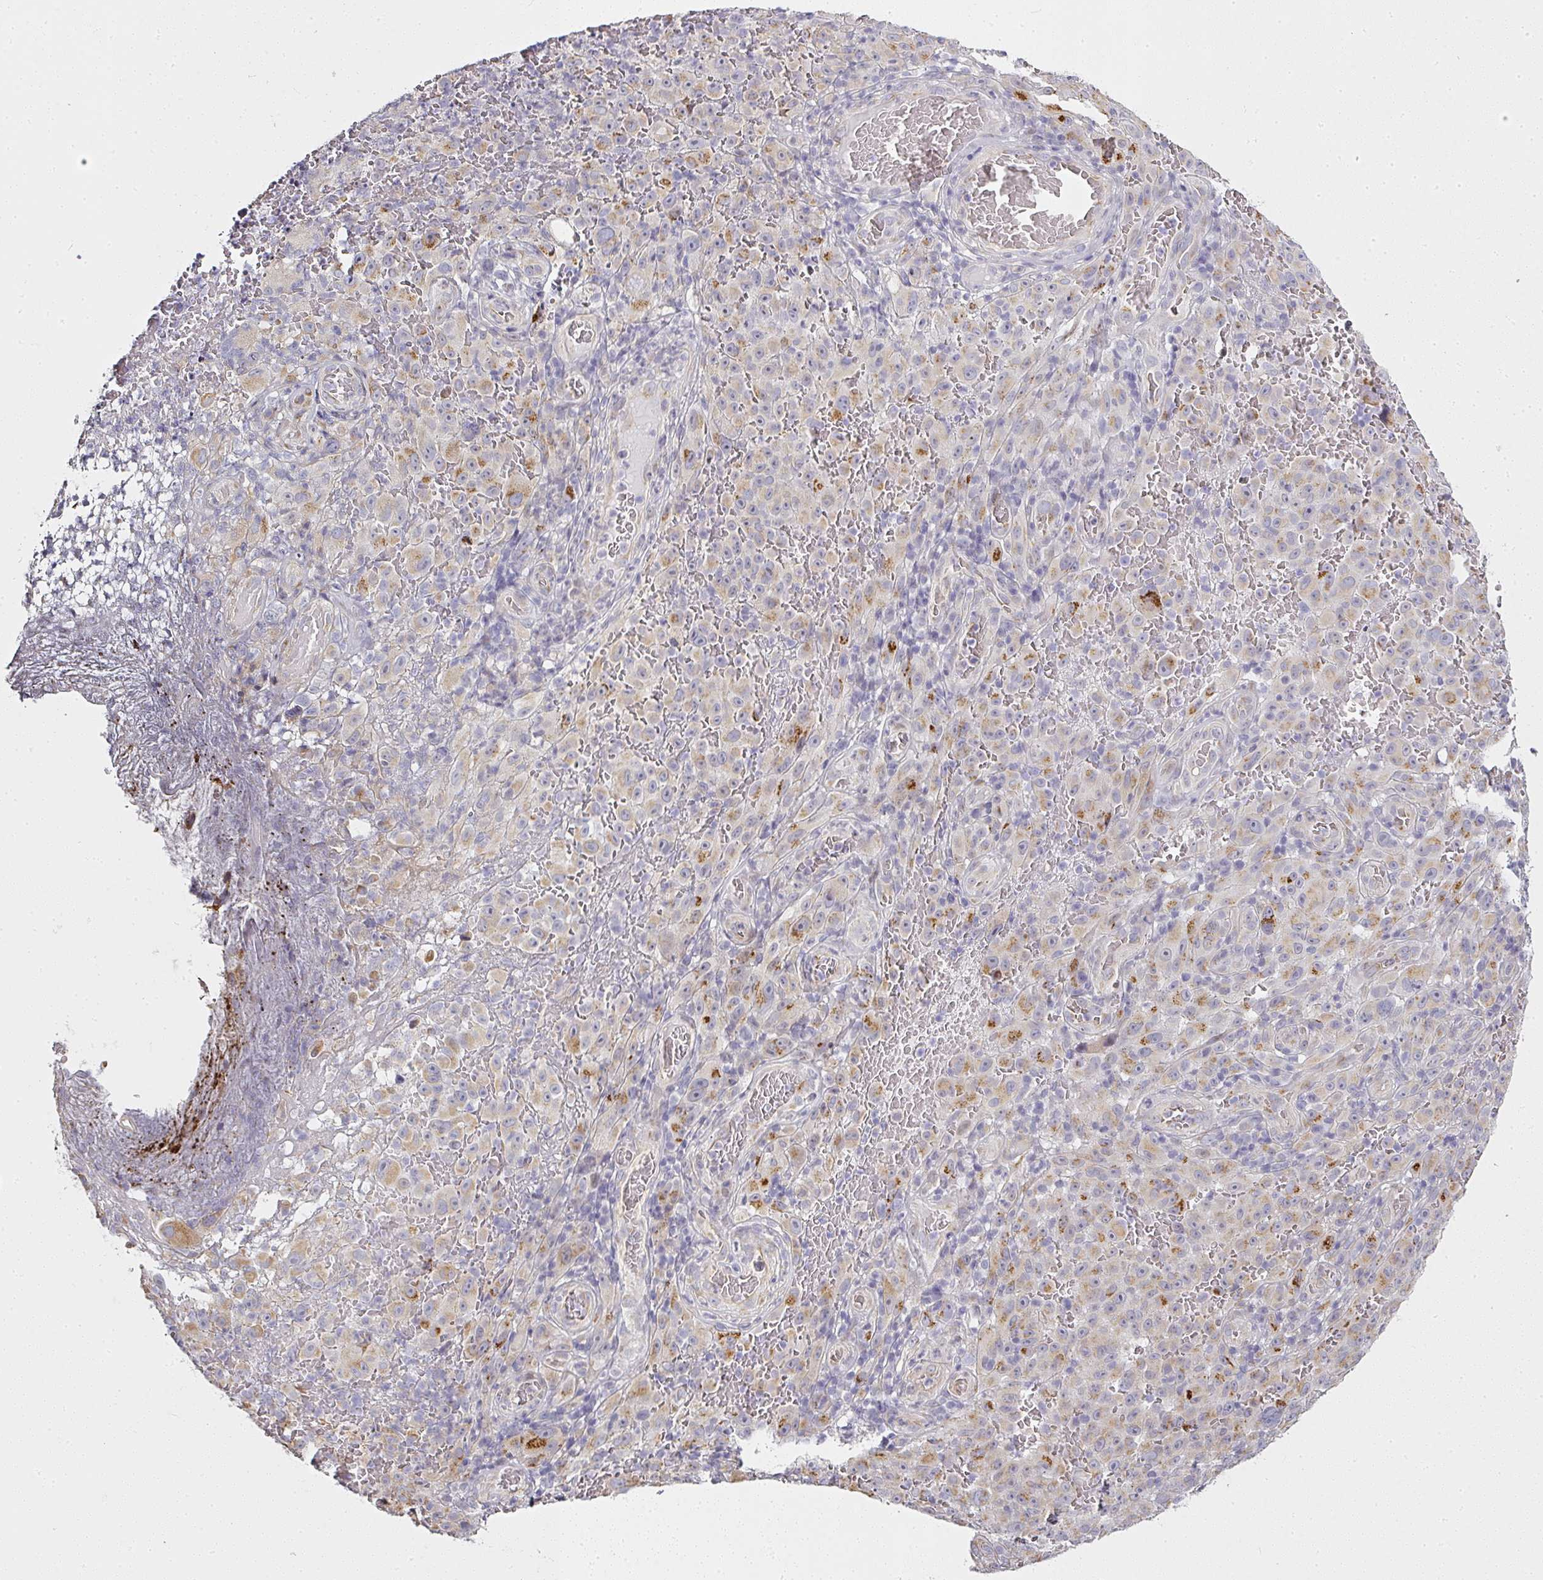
{"staining": {"intensity": "moderate", "quantity": "<25%", "location": "cytoplasmic/membranous"}, "tissue": "melanoma", "cell_type": "Tumor cells", "image_type": "cancer", "snomed": [{"axis": "morphology", "description": "Malignant melanoma, NOS"}, {"axis": "topography", "description": "Skin"}], "caption": "Immunohistochemical staining of human melanoma displays moderate cytoplasmic/membranous protein positivity in about <25% of tumor cells. (Stains: DAB (3,3'-diaminobenzidine) in brown, nuclei in blue, Microscopy: brightfield microscopy at high magnification).", "gene": "ATP8B2", "patient": {"sex": "female", "age": 82}}